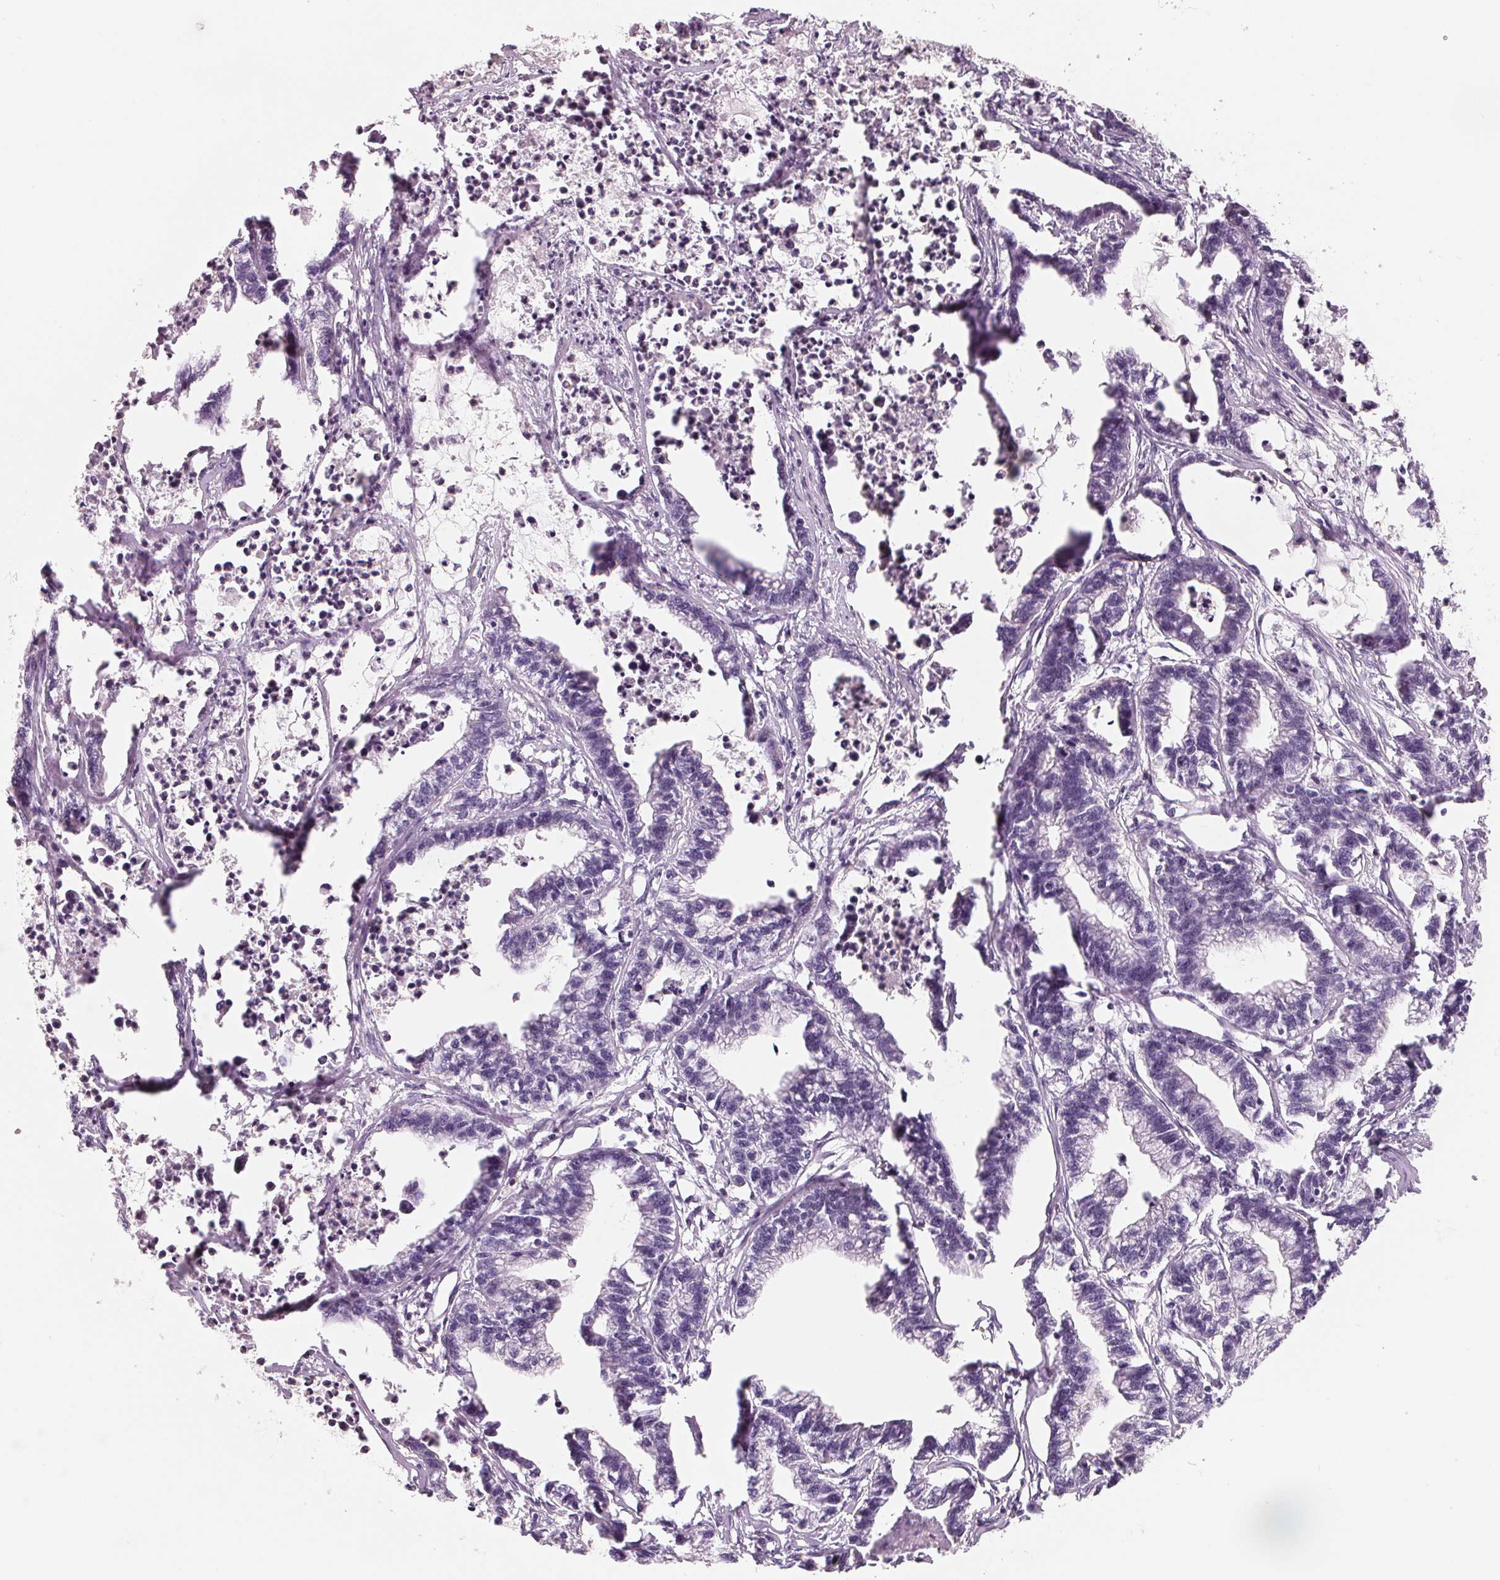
{"staining": {"intensity": "negative", "quantity": "none", "location": "none"}, "tissue": "stomach cancer", "cell_type": "Tumor cells", "image_type": "cancer", "snomed": [{"axis": "morphology", "description": "Adenocarcinoma, NOS"}, {"axis": "topography", "description": "Stomach"}], "caption": "This is an immunohistochemistry image of stomach cancer (adenocarcinoma). There is no staining in tumor cells.", "gene": "FTCD", "patient": {"sex": "male", "age": 83}}